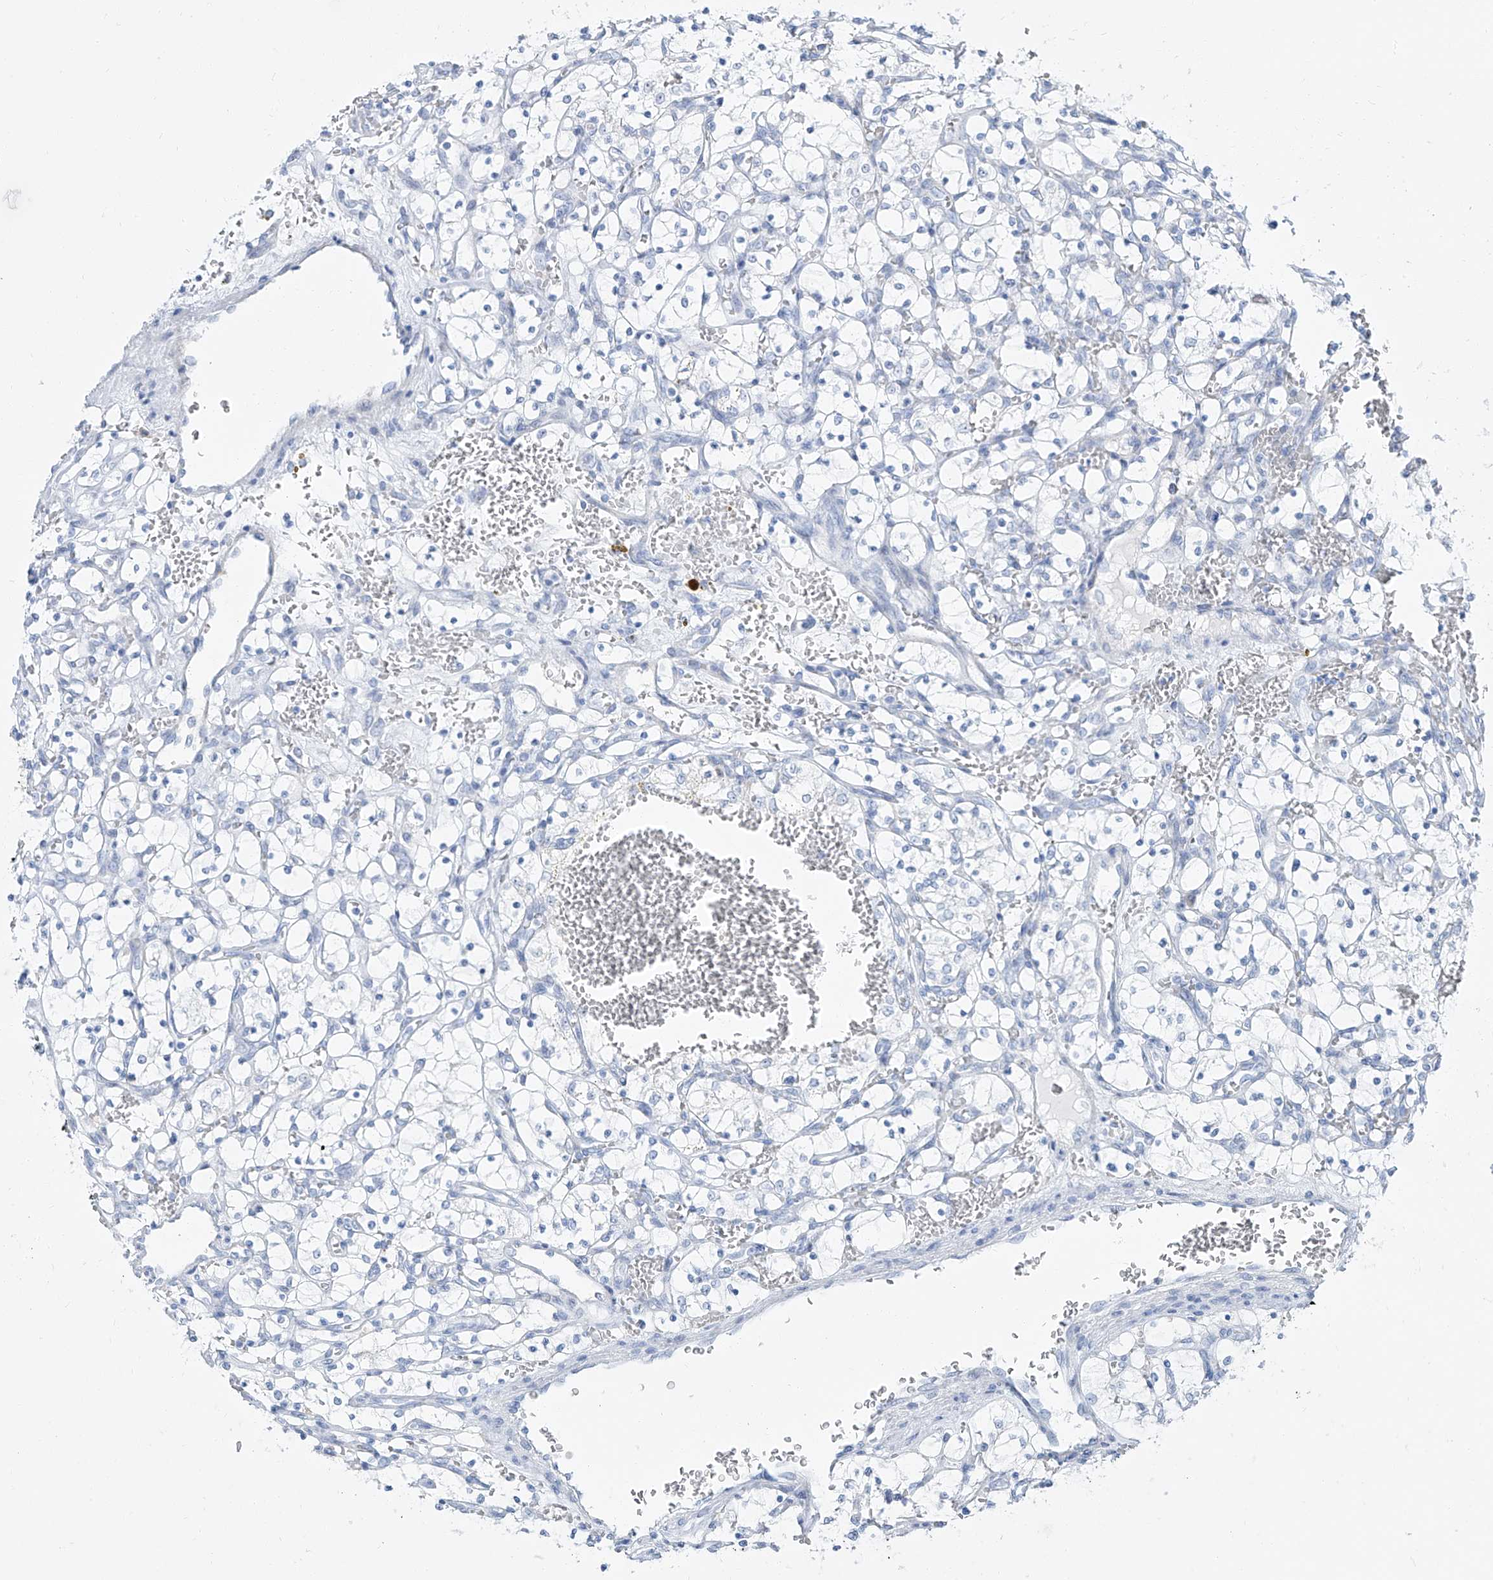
{"staining": {"intensity": "negative", "quantity": "none", "location": "none"}, "tissue": "renal cancer", "cell_type": "Tumor cells", "image_type": "cancer", "snomed": [{"axis": "morphology", "description": "Adenocarcinoma, NOS"}, {"axis": "topography", "description": "Kidney"}], "caption": "There is no significant staining in tumor cells of renal adenocarcinoma.", "gene": "TXLNB", "patient": {"sex": "female", "age": 69}}